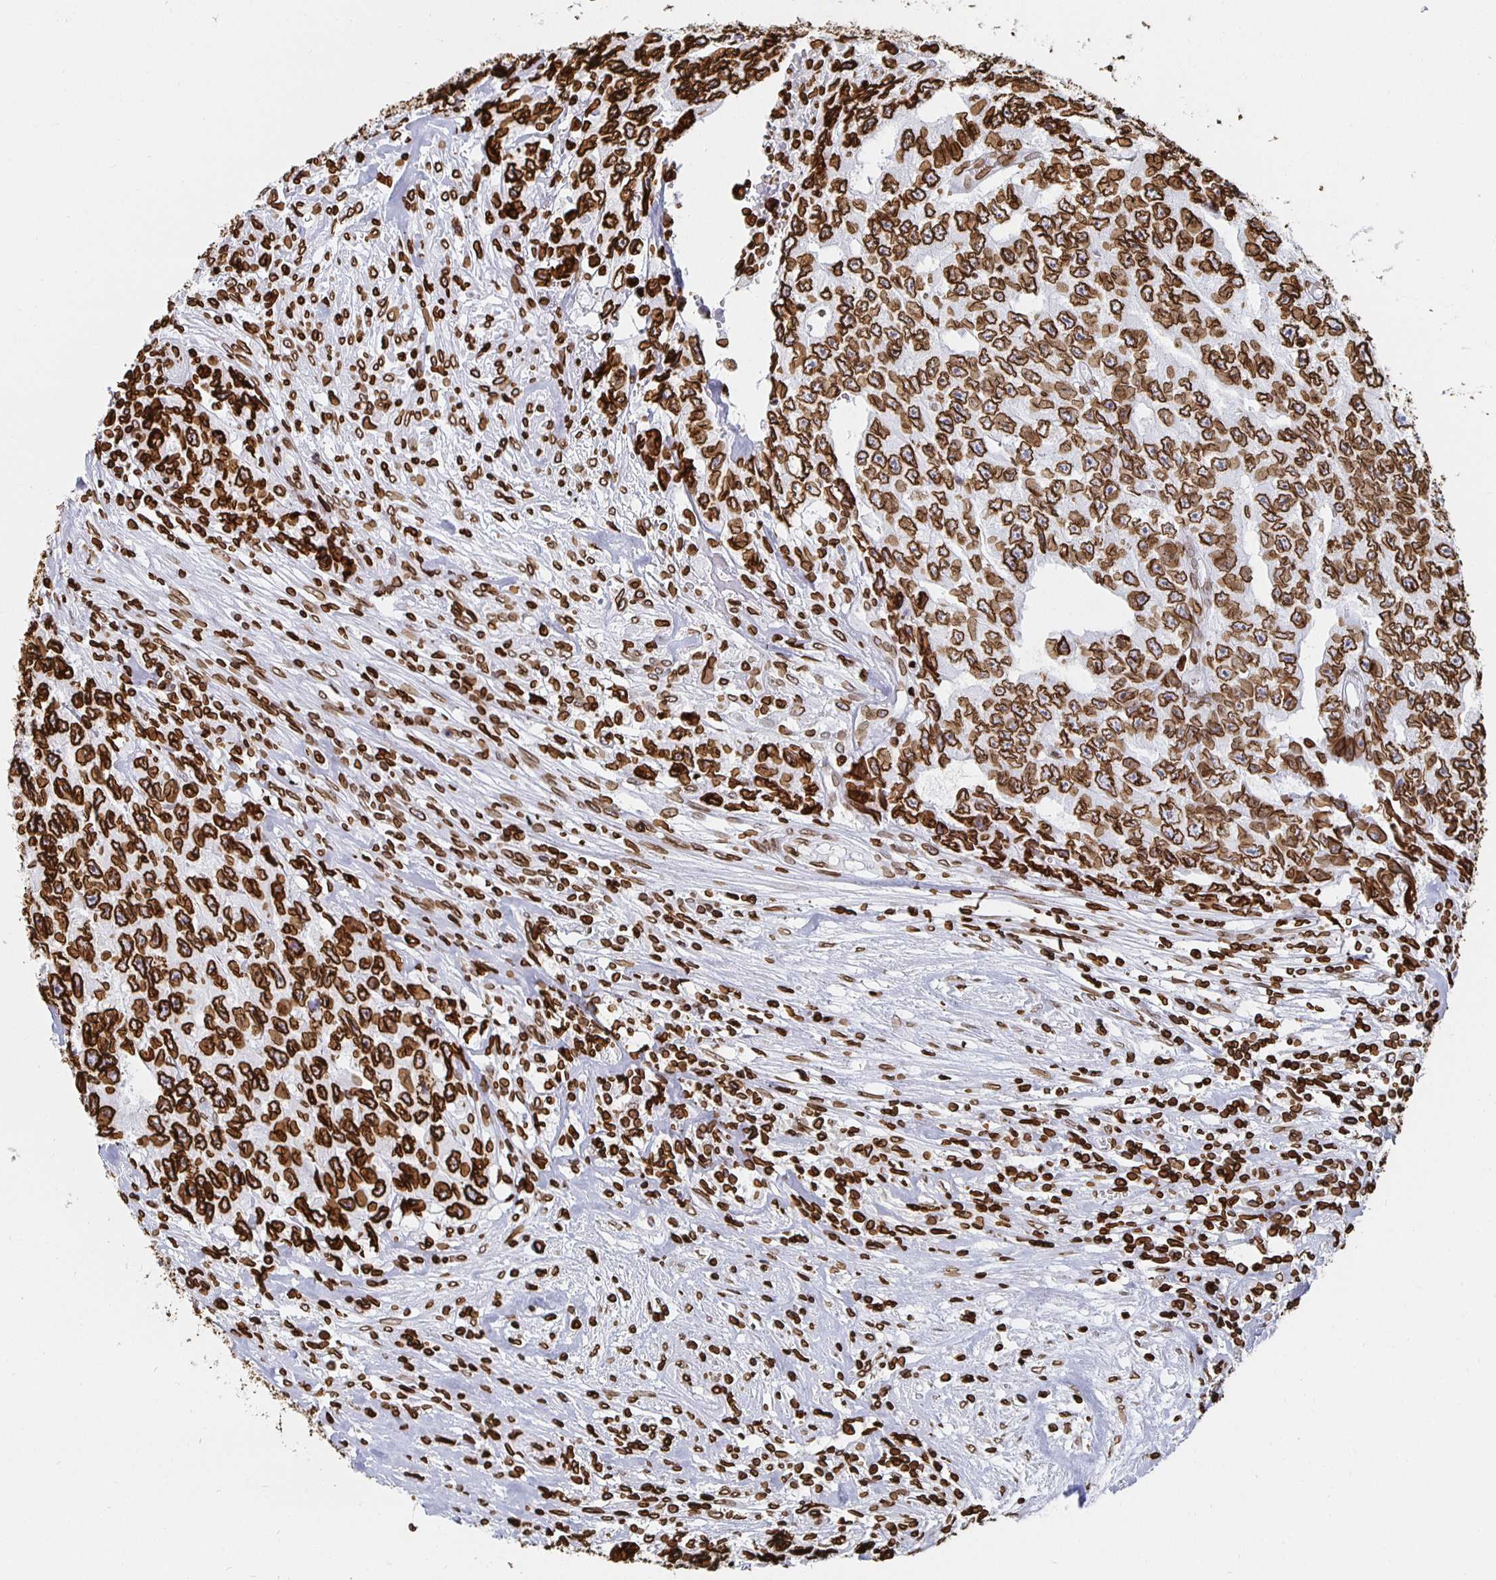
{"staining": {"intensity": "strong", "quantity": ">75%", "location": "cytoplasmic/membranous,nuclear"}, "tissue": "testis cancer", "cell_type": "Tumor cells", "image_type": "cancer", "snomed": [{"axis": "morphology", "description": "Carcinoma, Embryonal, NOS"}, {"axis": "morphology", "description": "Teratoma, malignant, NOS"}, {"axis": "topography", "description": "Testis"}], "caption": "The image reveals staining of testis cancer (teratoma (malignant)), revealing strong cytoplasmic/membranous and nuclear protein positivity (brown color) within tumor cells. Using DAB (3,3'-diaminobenzidine) (brown) and hematoxylin (blue) stains, captured at high magnification using brightfield microscopy.", "gene": "LMNB1", "patient": {"sex": "male", "age": 24}}